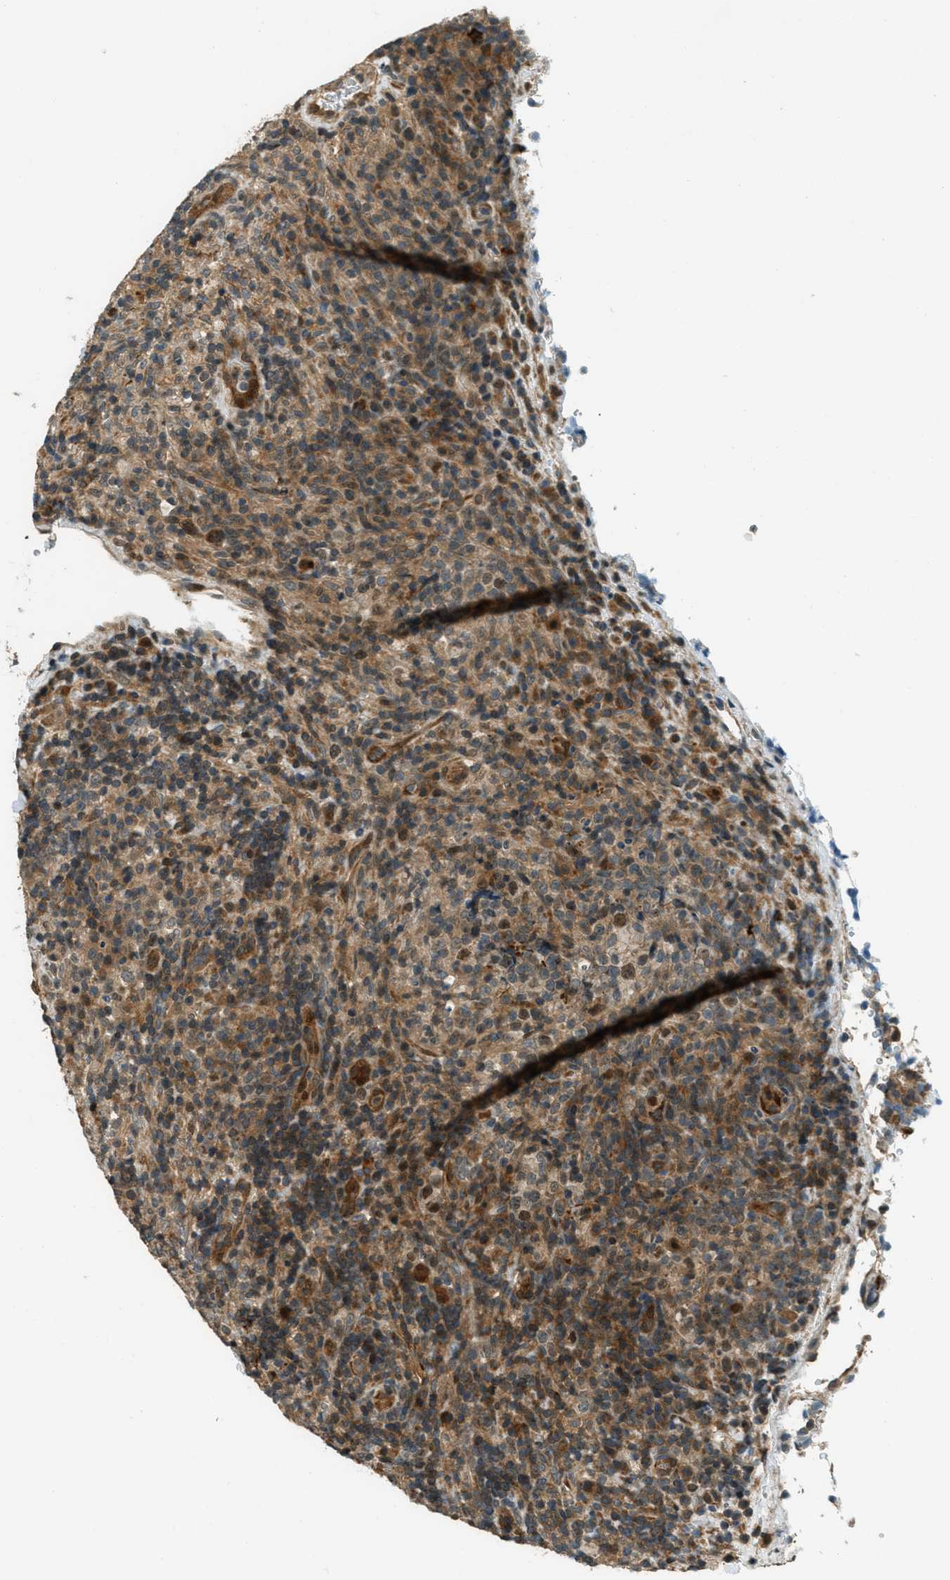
{"staining": {"intensity": "moderate", "quantity": "25%-75%", "location": "cytoplasmic/membranous,nuclear"}, "tissue": "lymphoma", "cell_type": "Tumor cells", "image_type": "cancer", "snomed": [{"axis": "morphology", "description": "Malignant lymphoma, non-Hodgkin's type, High grade"}, {"axis": "topography", "description": "Lymph node"}], "caption": "Tumor cells demonstrate medium levels of moderate cytoplasmic/membranous and nuclear expression in about 25%-75% of cells in lymphoma.", "gene": "PTPN23", "patient": {"sex": "female", "age": 76}}